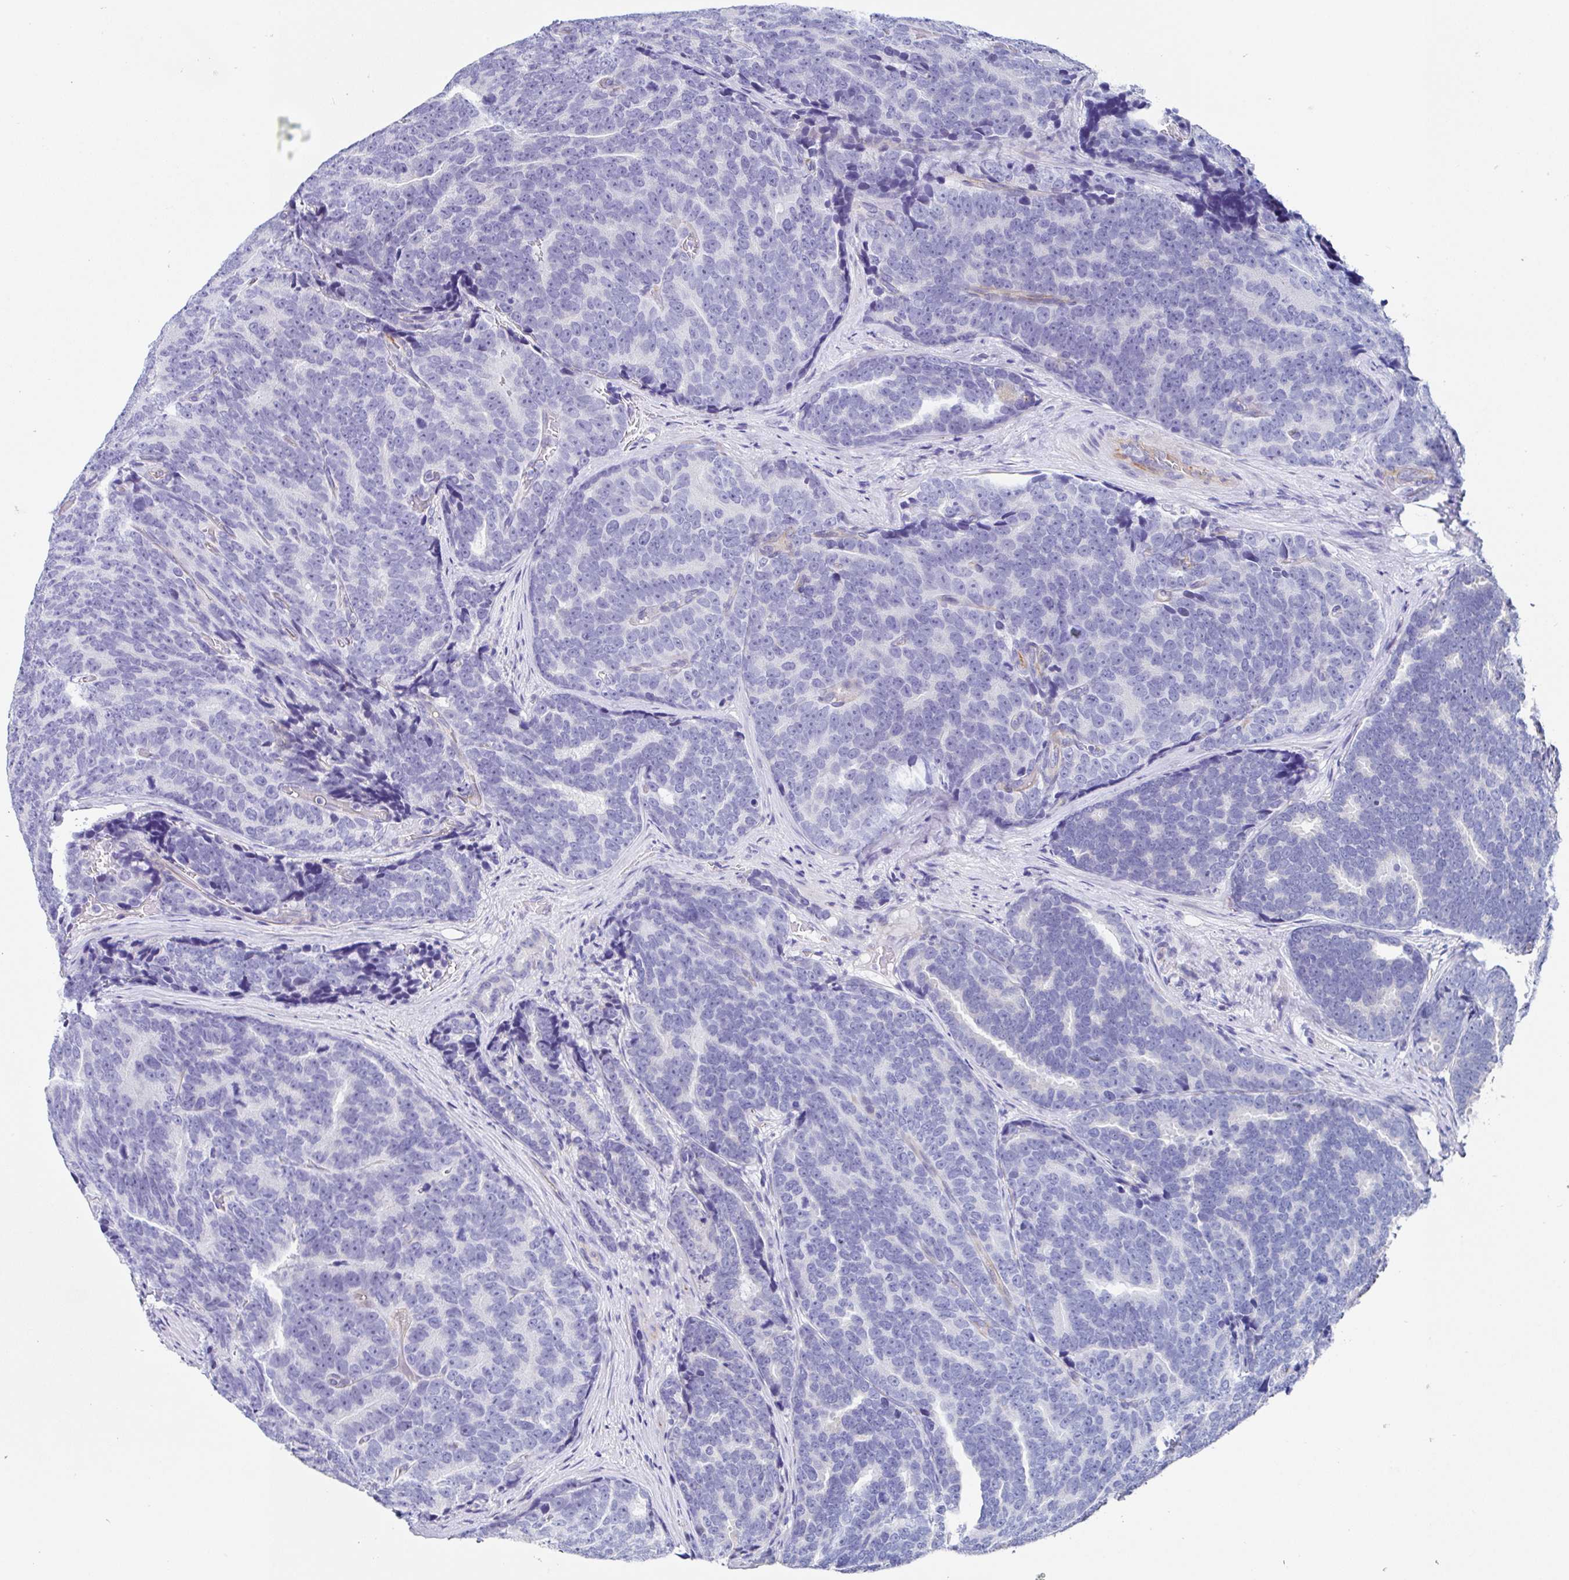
{"staining": {"intensity": "negative", "quantity": "none", "location": "none"}, "tissue": "prostate cancer", "cell_type": "Tumor cells", "image_type": "cancer", "snomed": [{"axis": "morphology", "description": "Adenocarcinoma, Low grade"}, {"axis": "topography", "description": "Prostate"}], "caption": "The histopathology image shows no staining of tumor cells in prostate low-grade adenocarcinoma. The staining was performed using DAB (3,3'-diaminobenzidine) to visualize the protein expression in brown, while the nuclei were stained in blue with hematoxylin (Magnification: 20x).", "gene": "TMPRSS11E", "patient": {"sex": "male", "age": 62}}